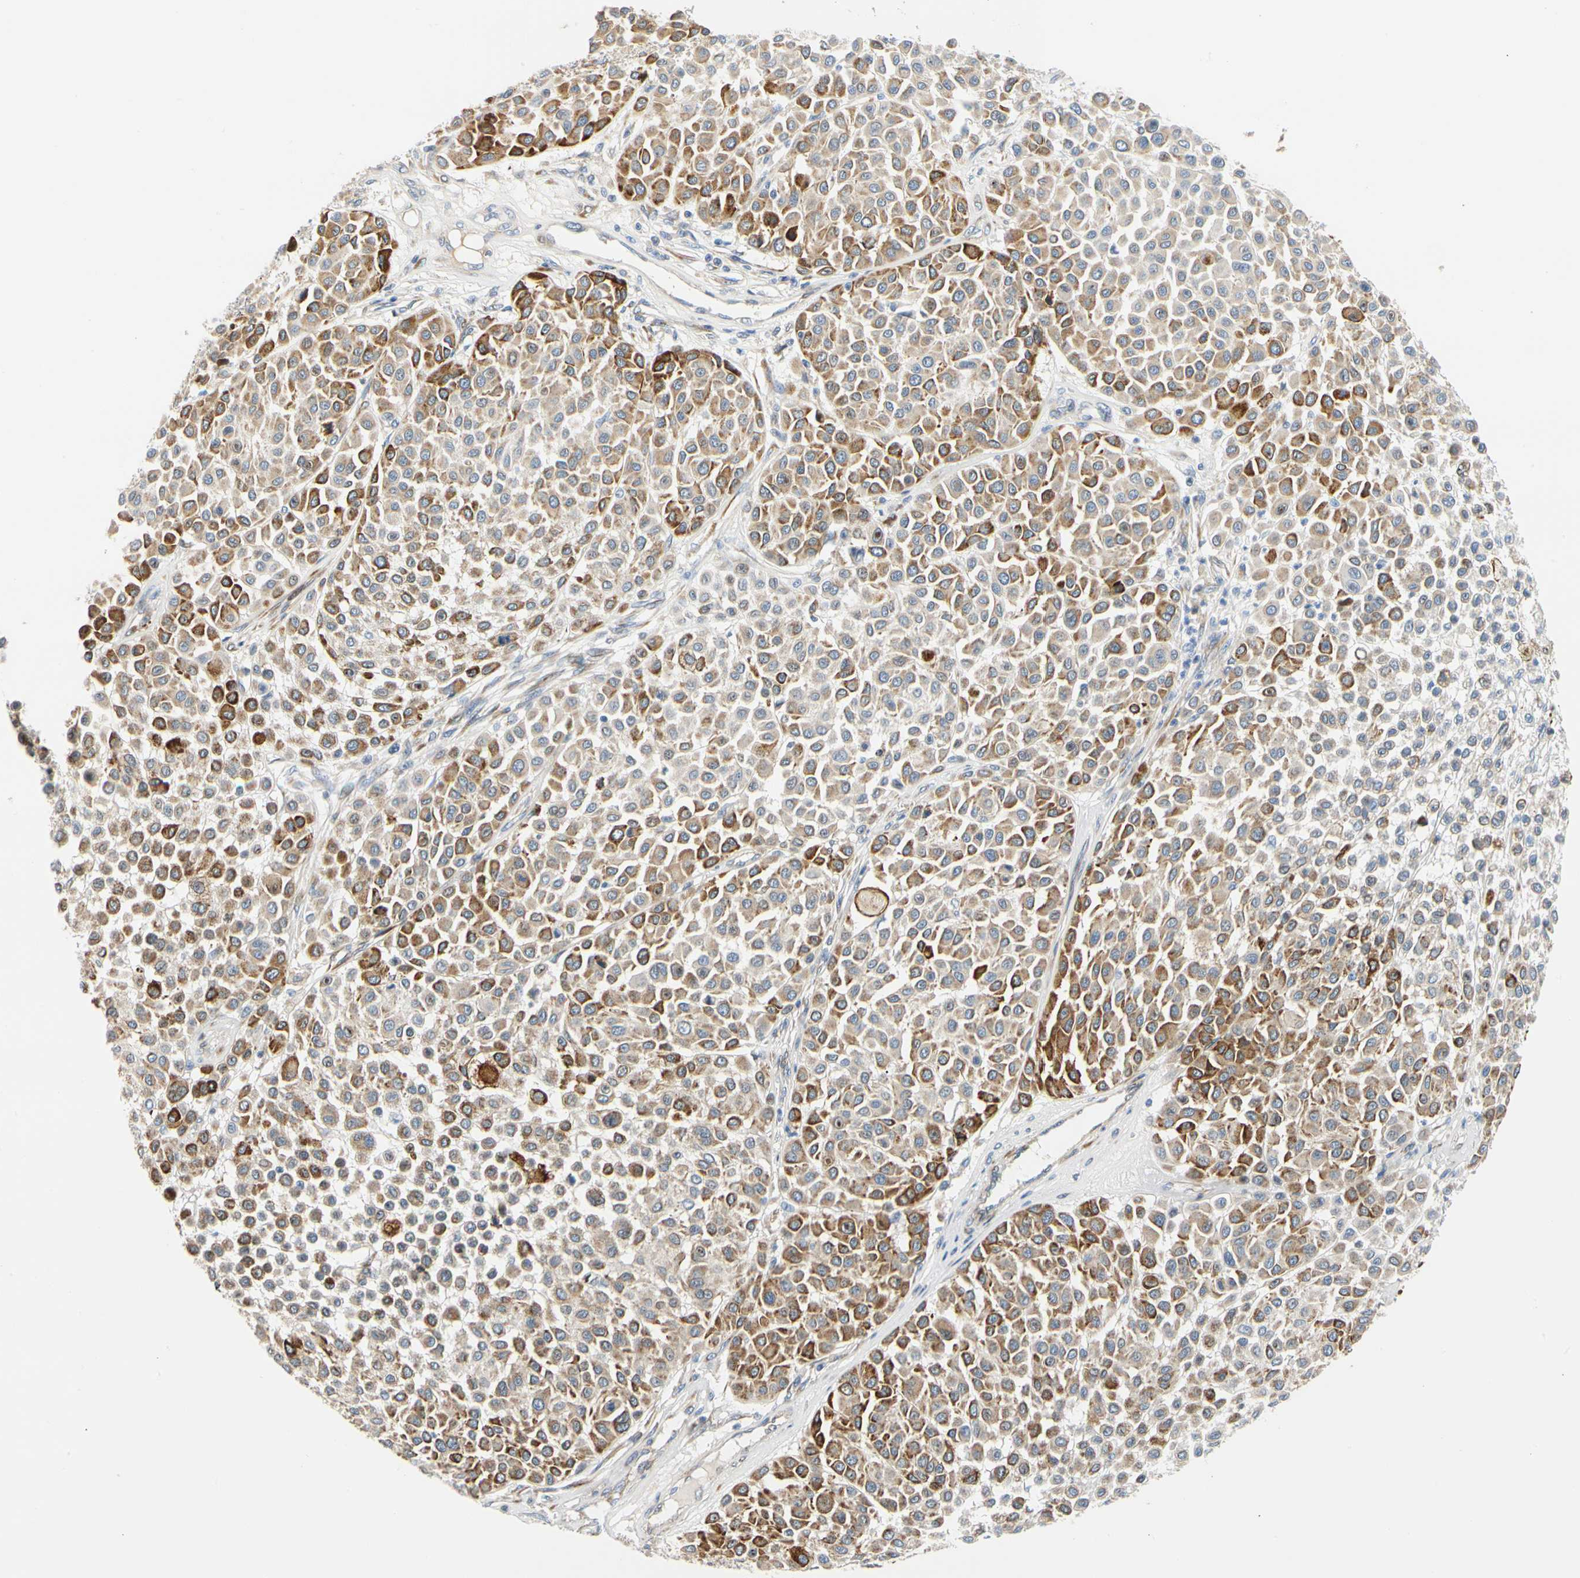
{"staining": {"intensity": "moderate", "quantity": "25%-75%", "location": "cytoplasmic/membranous"}, "tissue": "melanoma", "cell_type": "Tumor cells", "image_type": "cancer", "snomed": [{"axis": "morphology", "description": "Malignant melanoma, Metastatic site"}, {"axis": "topography", "description": "Soft tissue"}], "caption": "This histopathology image reveals immunohistochemistry (IHC) staining of melanoma, with medium moderate cytoplasmic/membranous staining in about 25%-75% of tumor cells.", "gene": "ZNF236", "patient": {"sex": "male", "age": 41}}